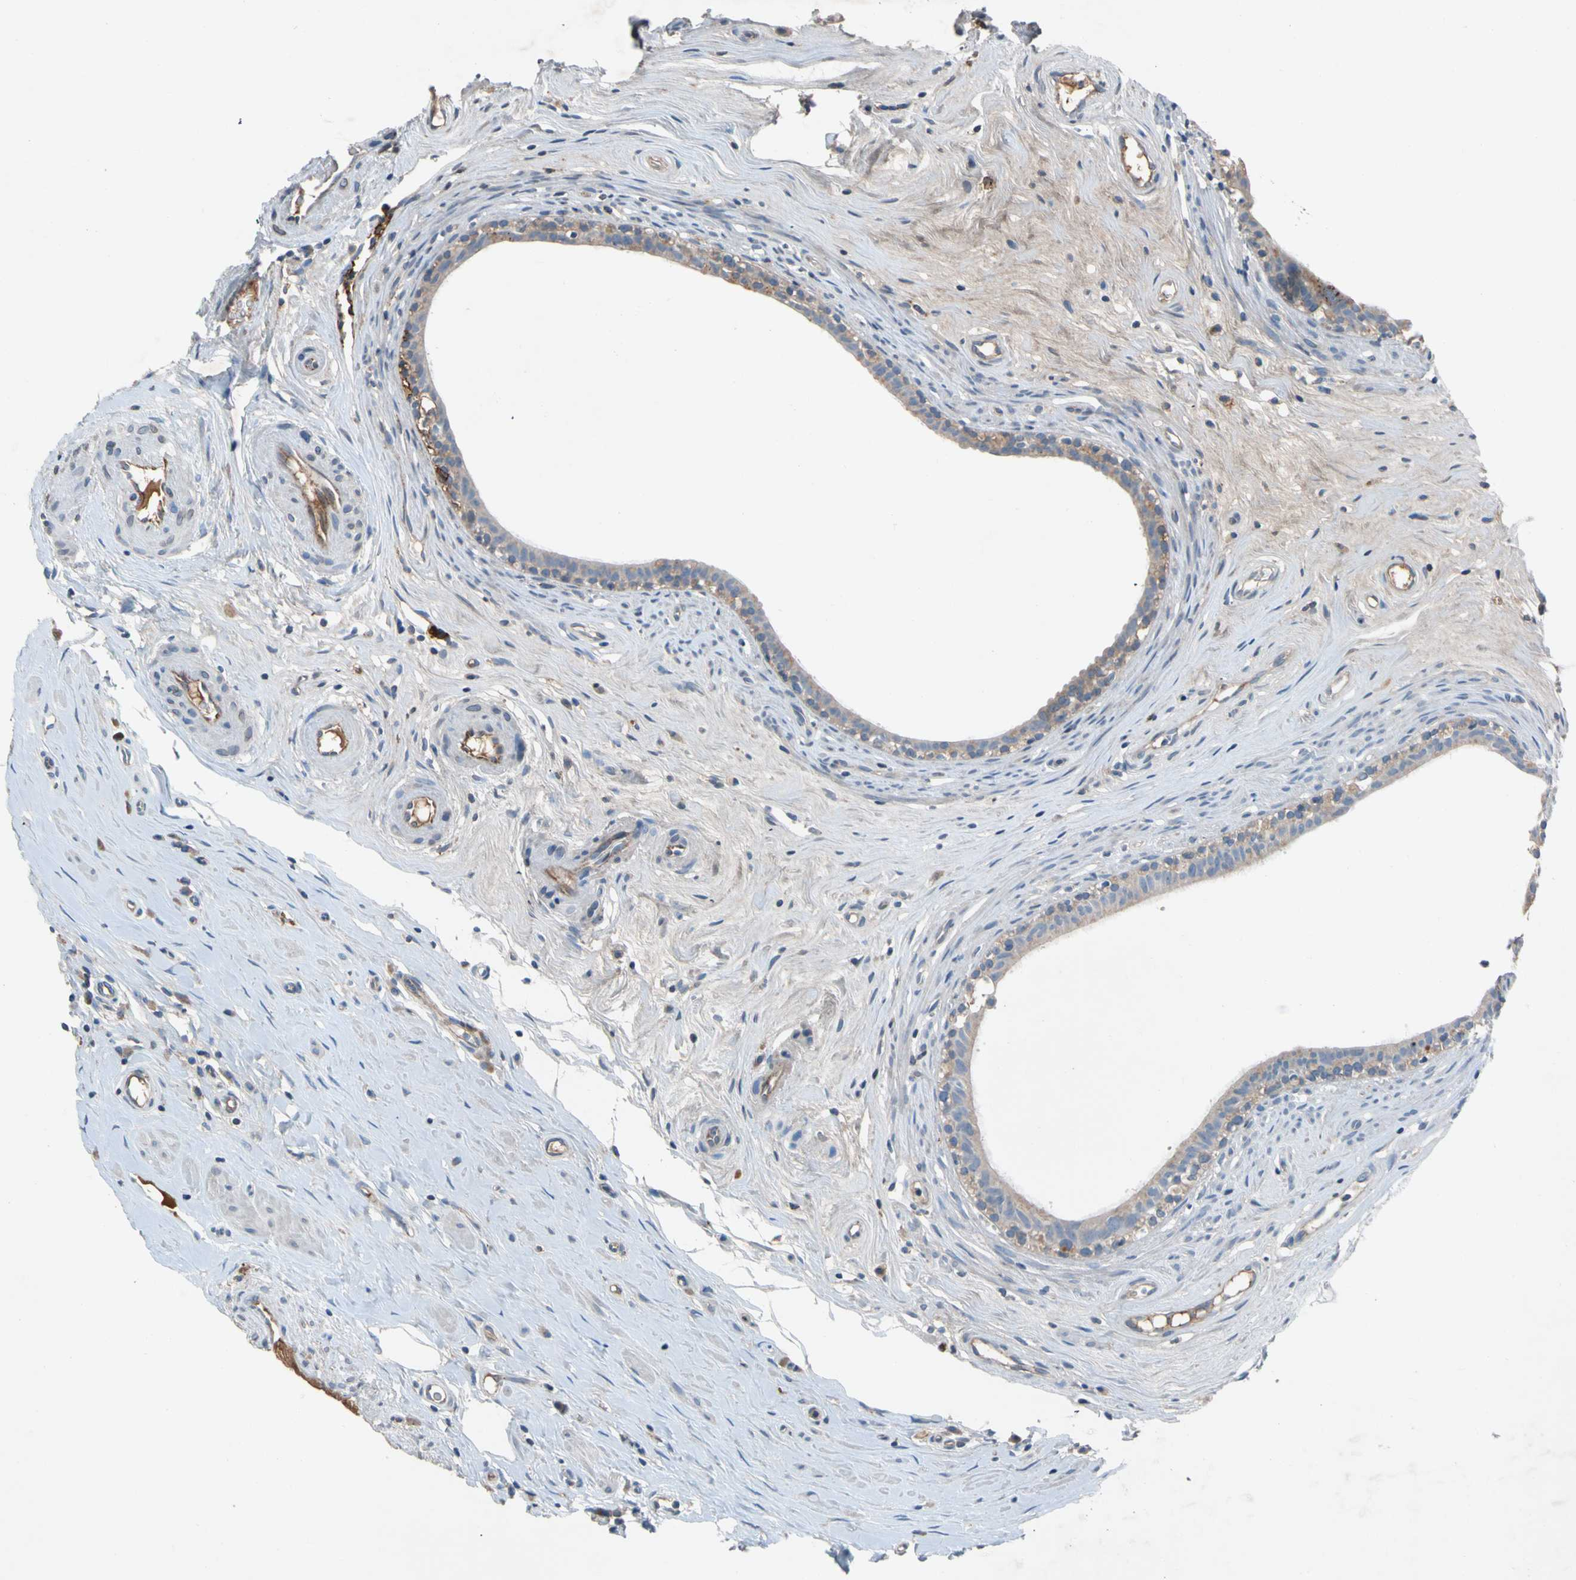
{"staining": {"intensity": "weak", "quantity": ">75%", "location": "cytoplasmic/membranous"}, "tissue": "epididymis", "cell_type": "Glandular cells", "image_type": "normal", "snomed": [{"axis": "morphology", "description": "Normal tissue, NOS"}, {"axis": "morphology", "description": "Inflammation, NOS"}, {"axis": "topography", "description": "Epididymis"}], "caption": "Epididymis stained with DAB (3,3'-diaminobenzidine) immunohistochemistry (IHC) displays low levels of weak cytoplasmic/membranous positivity in approximately >75% of glandular cells.", "gene": "NDFIP2", "patient": {"sex": "male", "age": 84}}